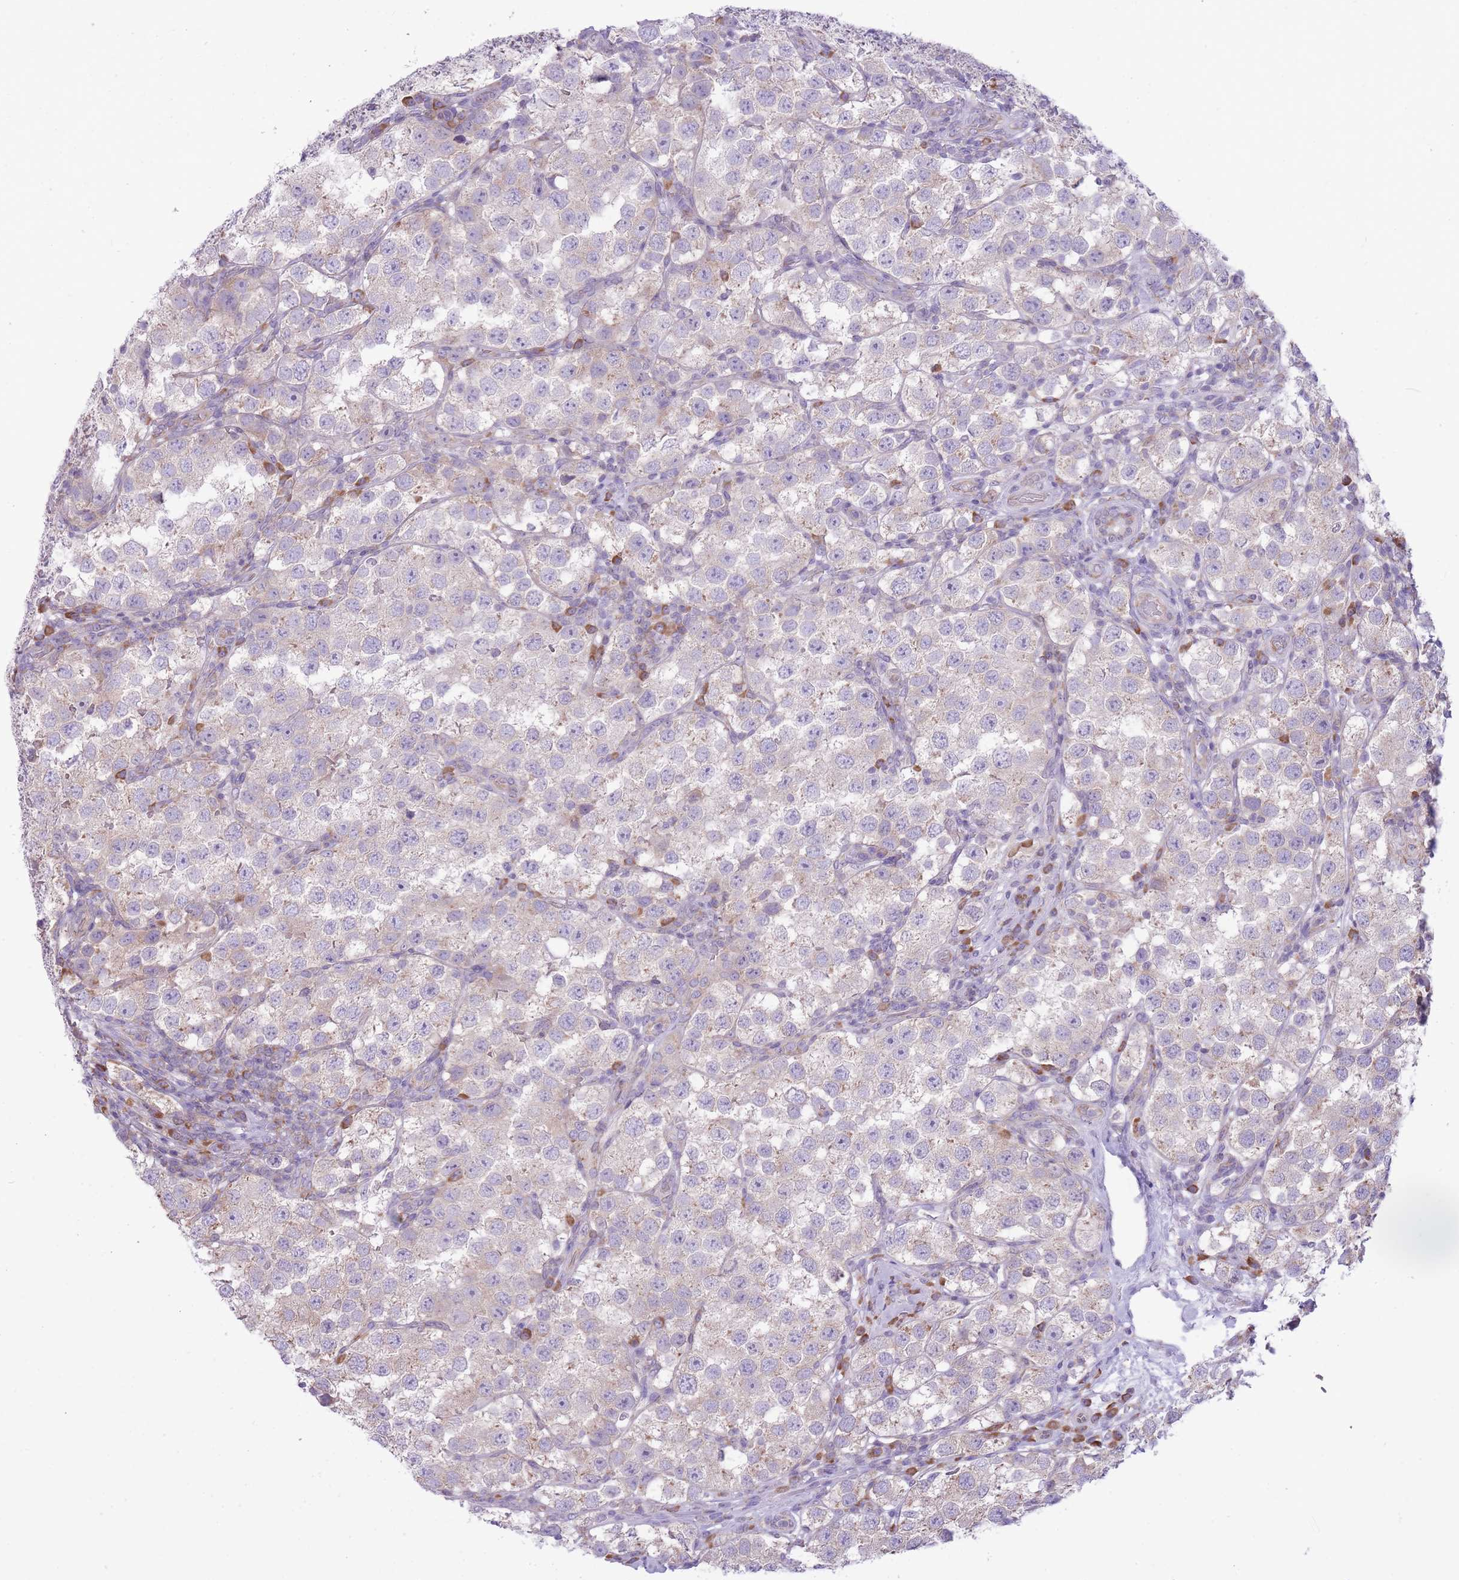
{"staining": {"intensity": "negative", "quantity": "none", "location": "none"}, "tissue": "testis cancer", "cell_type": "Tumor cells", "image_type": "cancer", "snomed": [{"axis": "morphology", "description": "Seminoma, NOS"}, {"axis": "topography", "description": "Testis"}], "caption": "Immunohistochemistry (IHC) of testis cancer shows no positivity in tumor cells. (DAB (3,3'-diaminobenzidine) immunohistochemistry (IHC) visualized using brightfield microscopy, high magnification).", "gene": "ZNF501", "patient": {"sex": "male", "age": 37}}